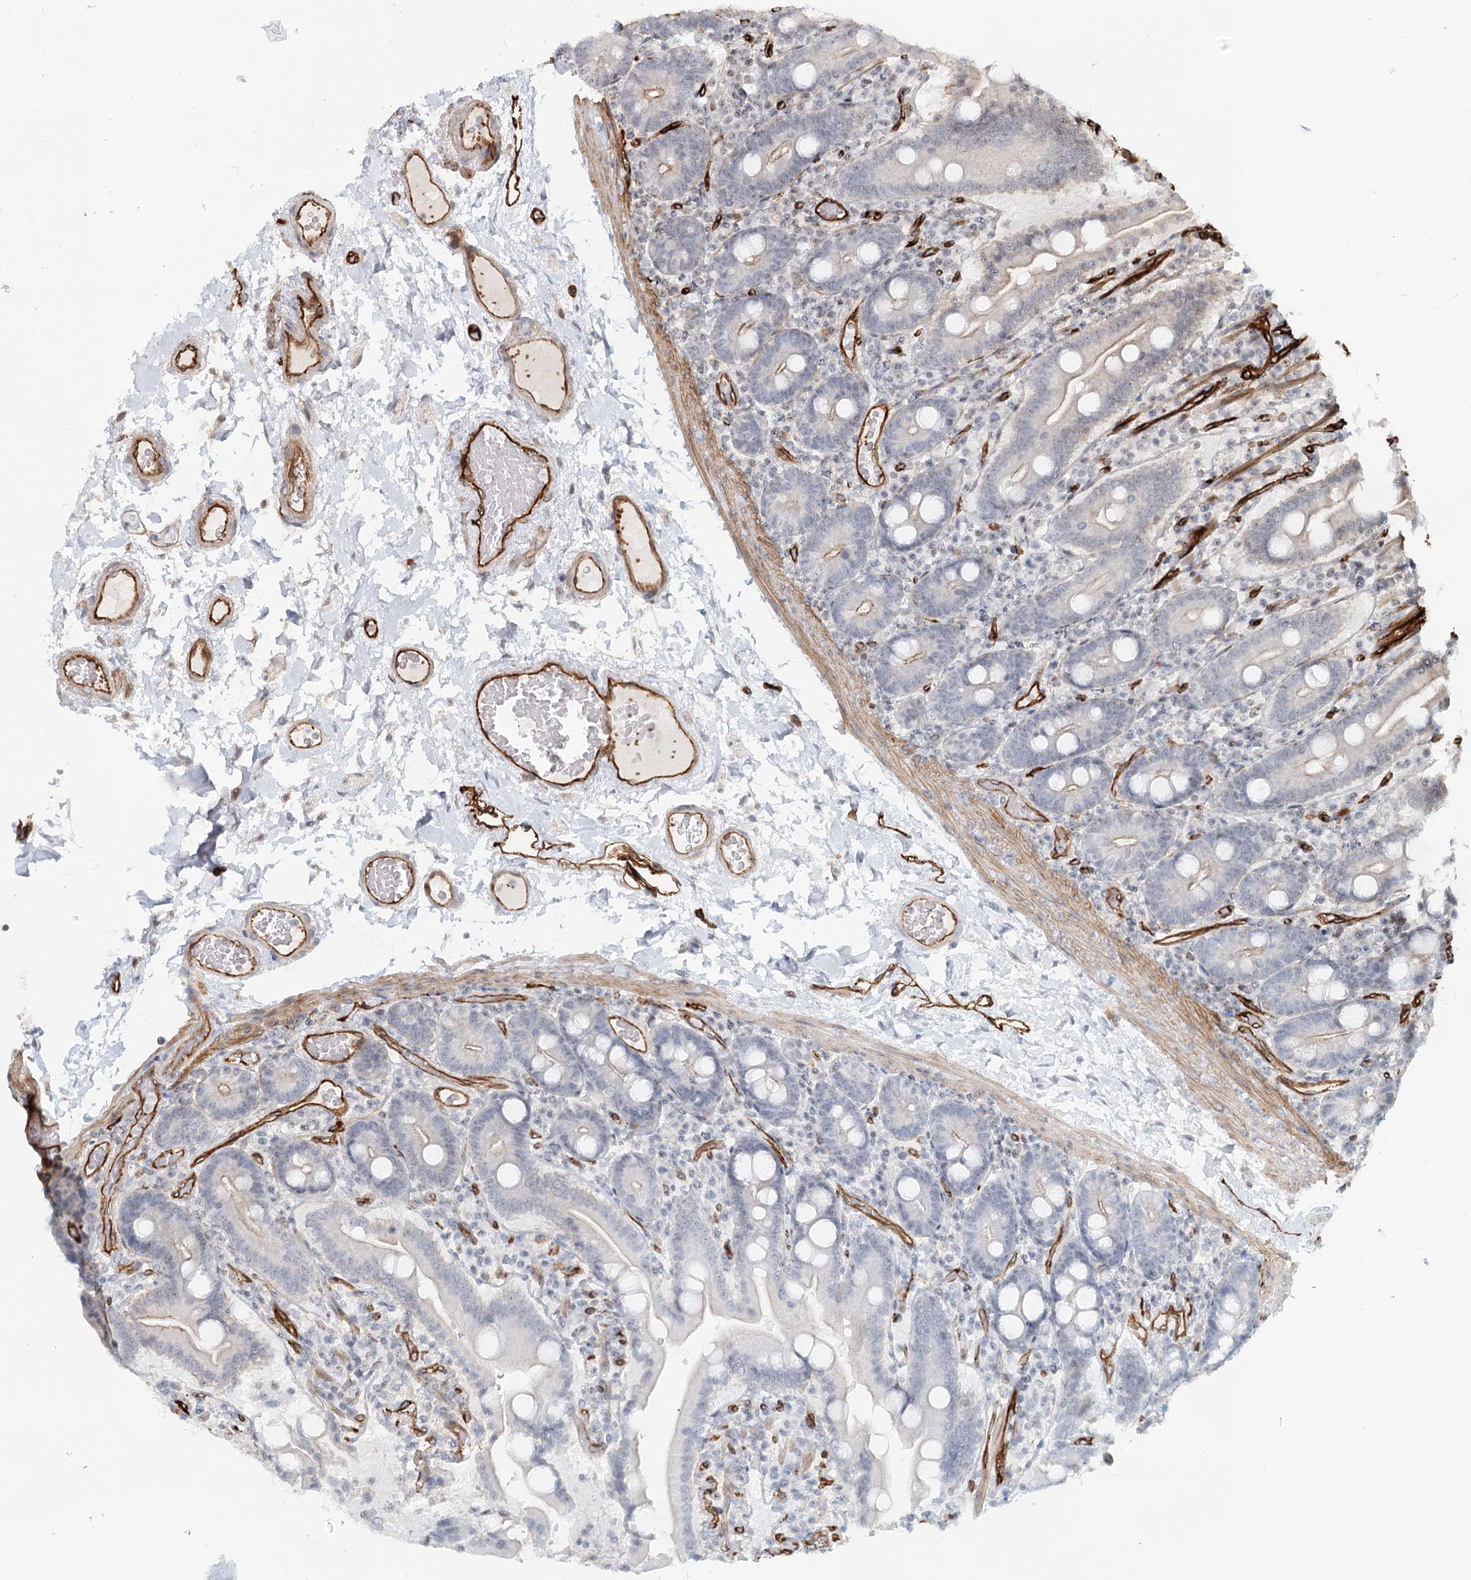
{"staining": {"intensity": "moderate", "quantity": "<25%", "location": "cytoplasmic/membranous"}, "tissue": "duodenum", "cell_type": "Glandular cells", "image_type": "normal", "snomed": [{"axis": "morphology", "description": "Normal tissue, NOS"}, {"axis": "topography", "description": "Duodenum"}], "caption": "Moderate cytoplasmic/membranous protein staining is appreciated in about <25% of glandular cells in duodenum.", "gene": "ZFYVE28", "patient": {"sex": "male", "age": 55}}